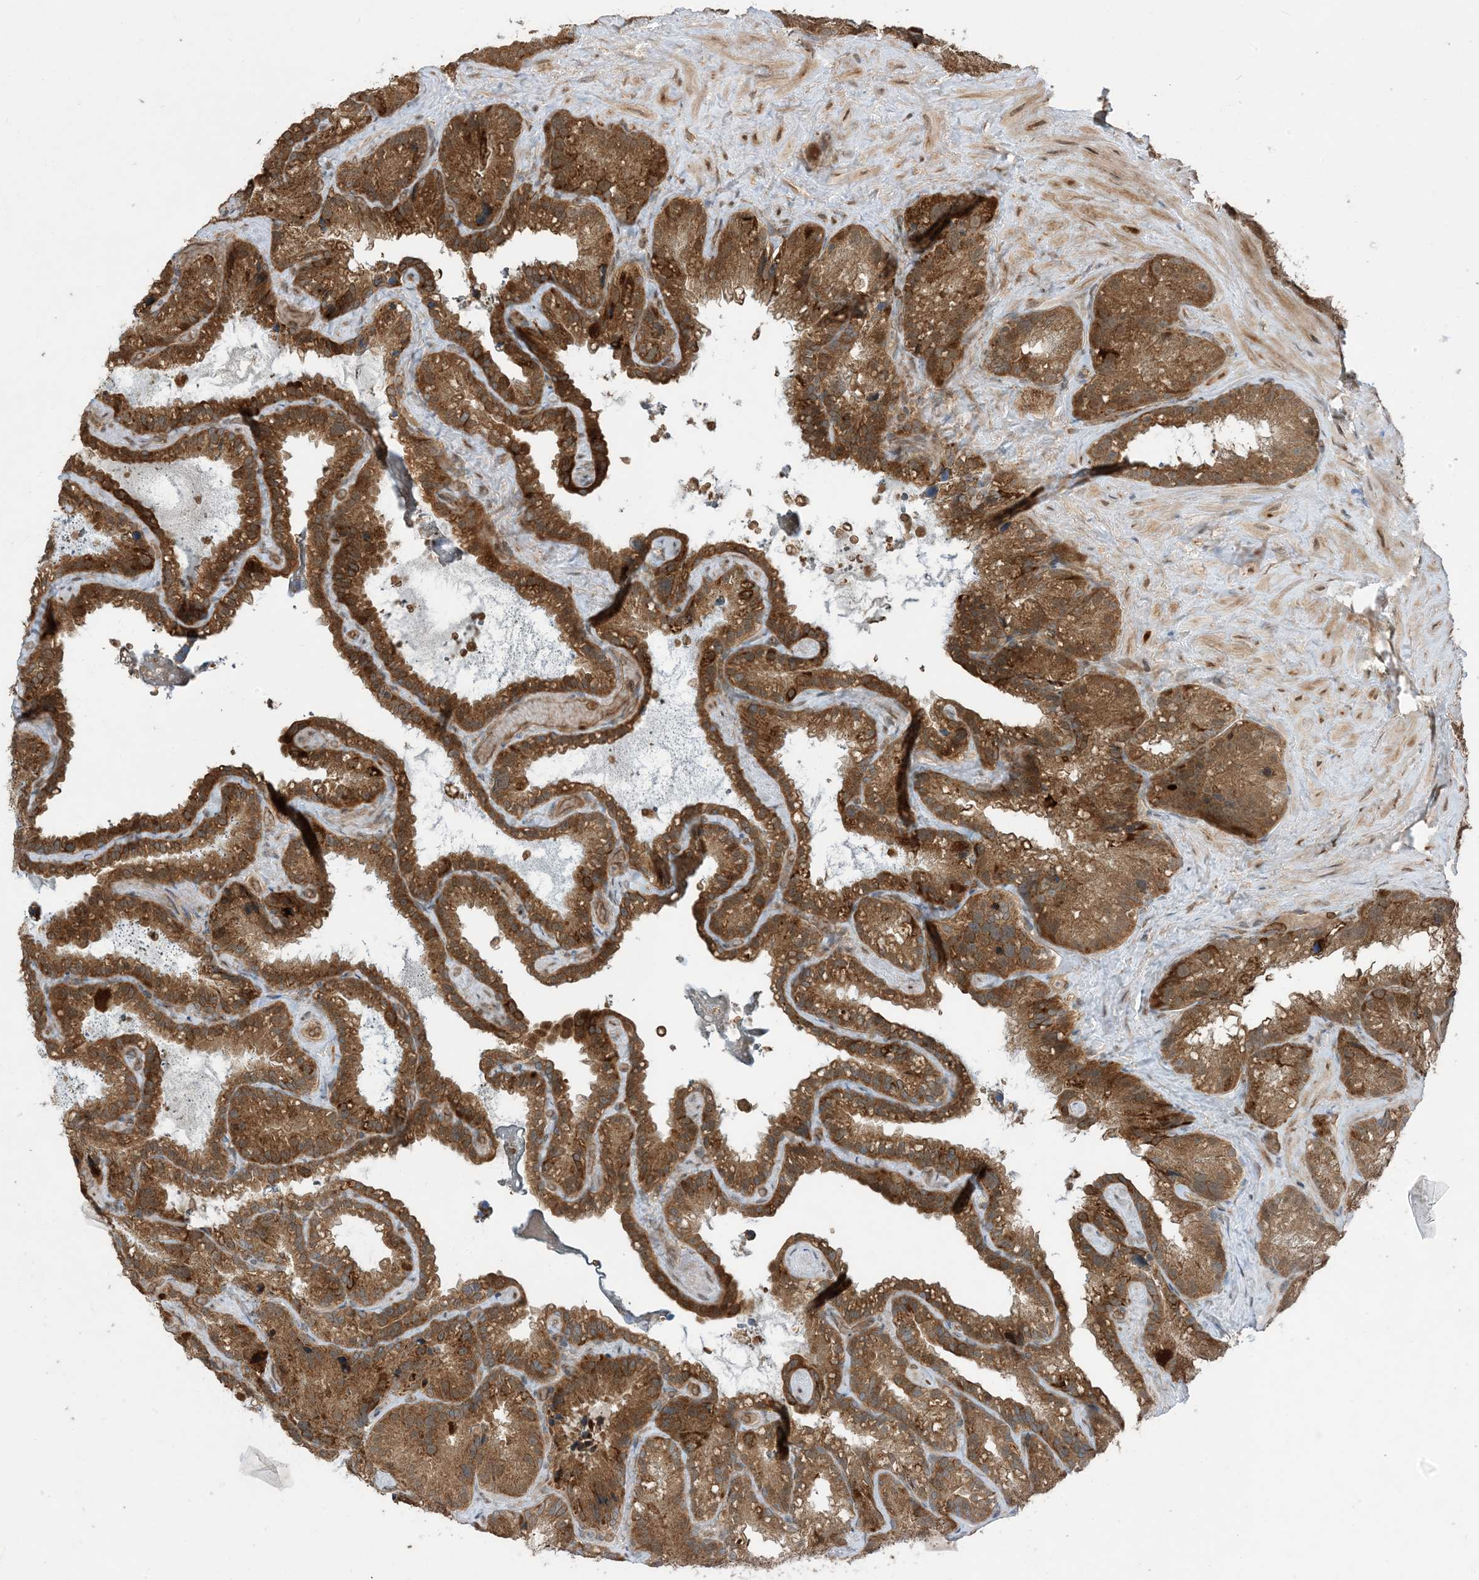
{"staining": {"intensity": "moderate", "quantity": ">75%", "location": "cytoplasmic/membranous"}, "tissue": "seminal vesicle", "cell_type": "Glandular cells", "image_type": "normal", "snomed": [{"axis": "morphology", "description": "Normal tissue, NOS"}, {"axis": "topography", "description": "Prostate"}, {"axis": "topography", "description": "Seminal veicle"}], "caption": "DAB immunohistochemical staining of normal human seminal vesicle reveals moderate cytoplasmic/membranous protein expression in approximately >75% of glandular cells.", "gene": "PUSL1", "patient": {"sex": "male", "age": 68}}